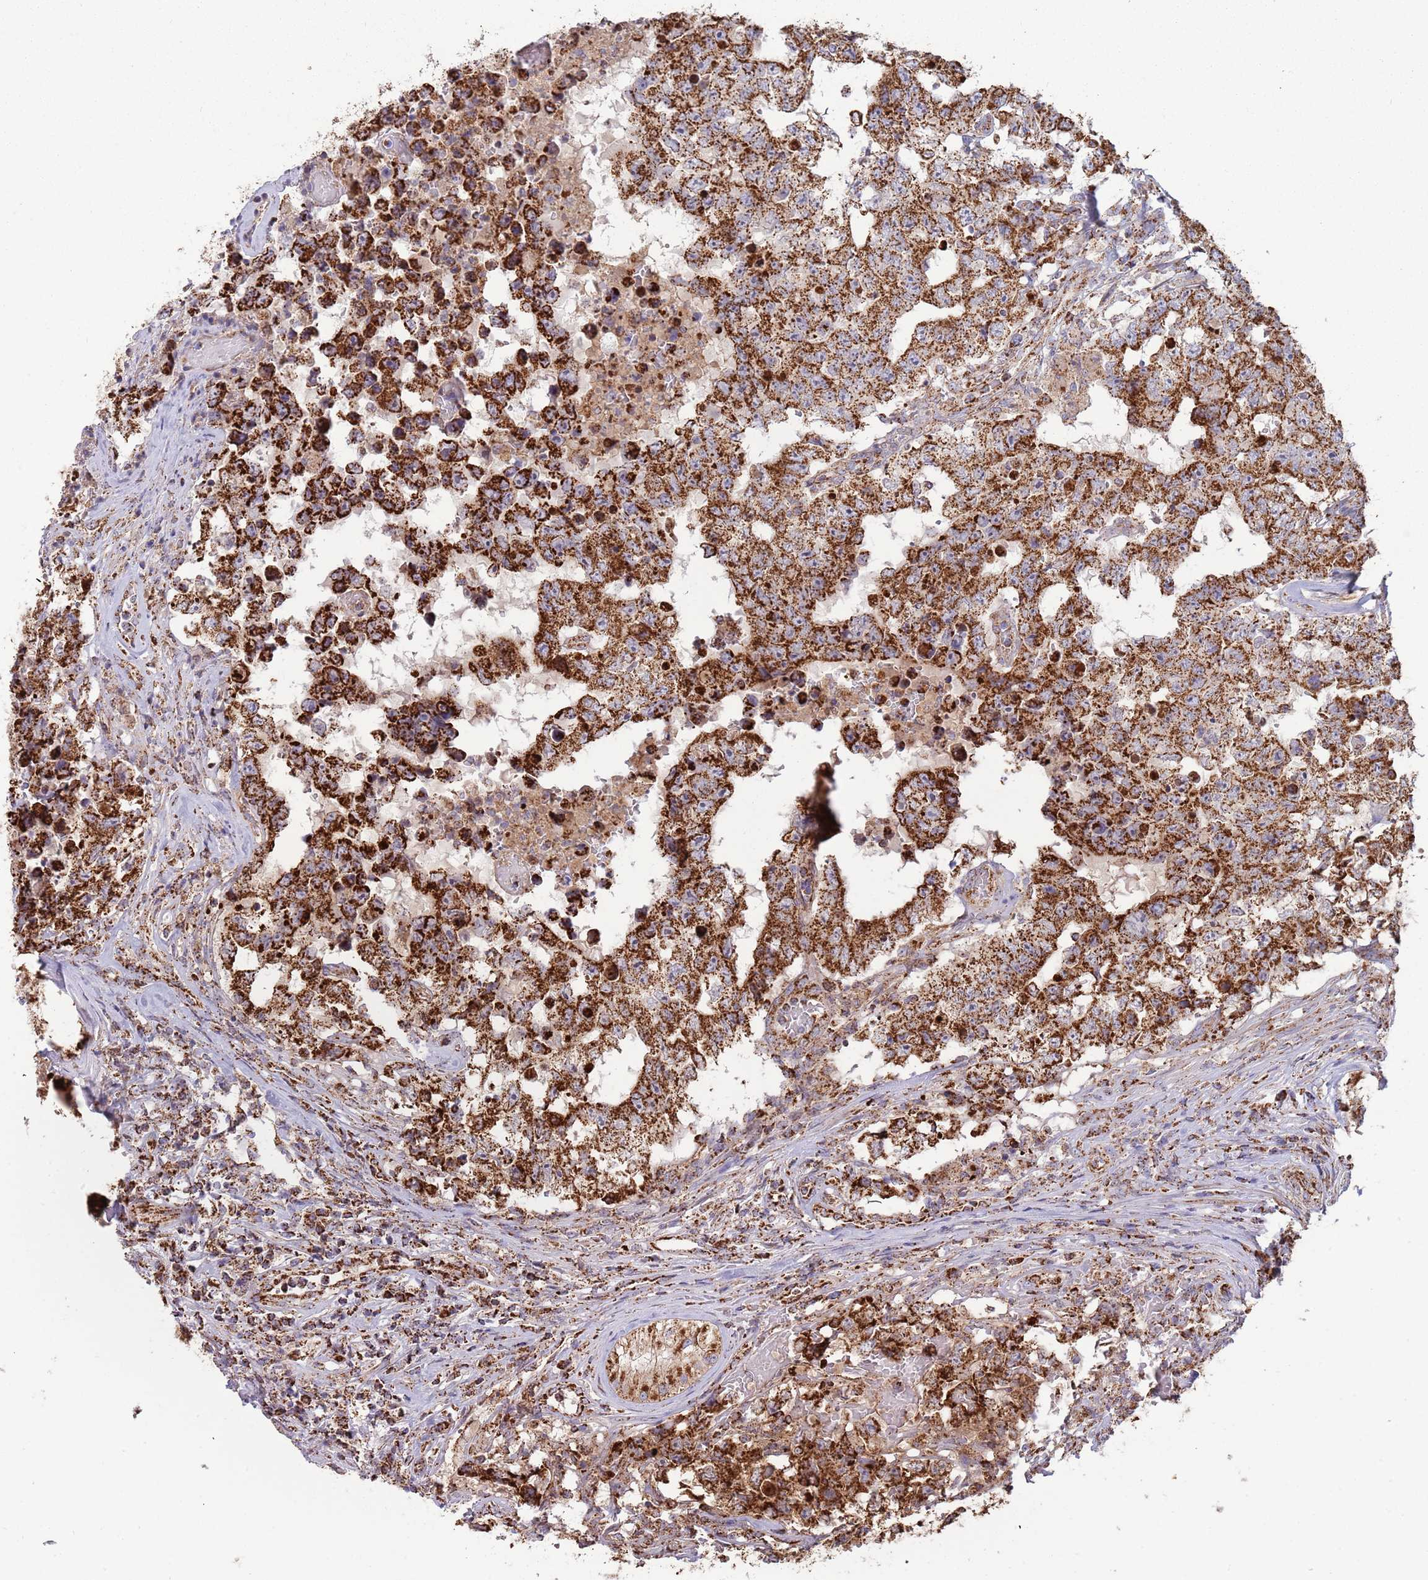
{"staining": {"intensity": "strong", "quantity": ">75%", "location": "cytoplasmic/membranous"}, "tissue": "testis cancer", "cell_type": "Tumor cells", "image_type": "cancer", "snomed": [{"axis": "morphology", "description": "Normal tissue, NOS"}, {"axis": "morphology", "description": "Carcinoma, Embryonal, NOS"}, {"axis": "topography", "description": "Testis"}, {"axis": "topography", "description": "Epididymis"}], "caption": "About >75% of tumor cells in testis embryonal carcinoma exhibit strong cytoplasmic/membranous protein positivity as visualized by brown immunohistochemical staining.", "gene": "VPS16", "patient": {"sex": "male", "age": 25}}